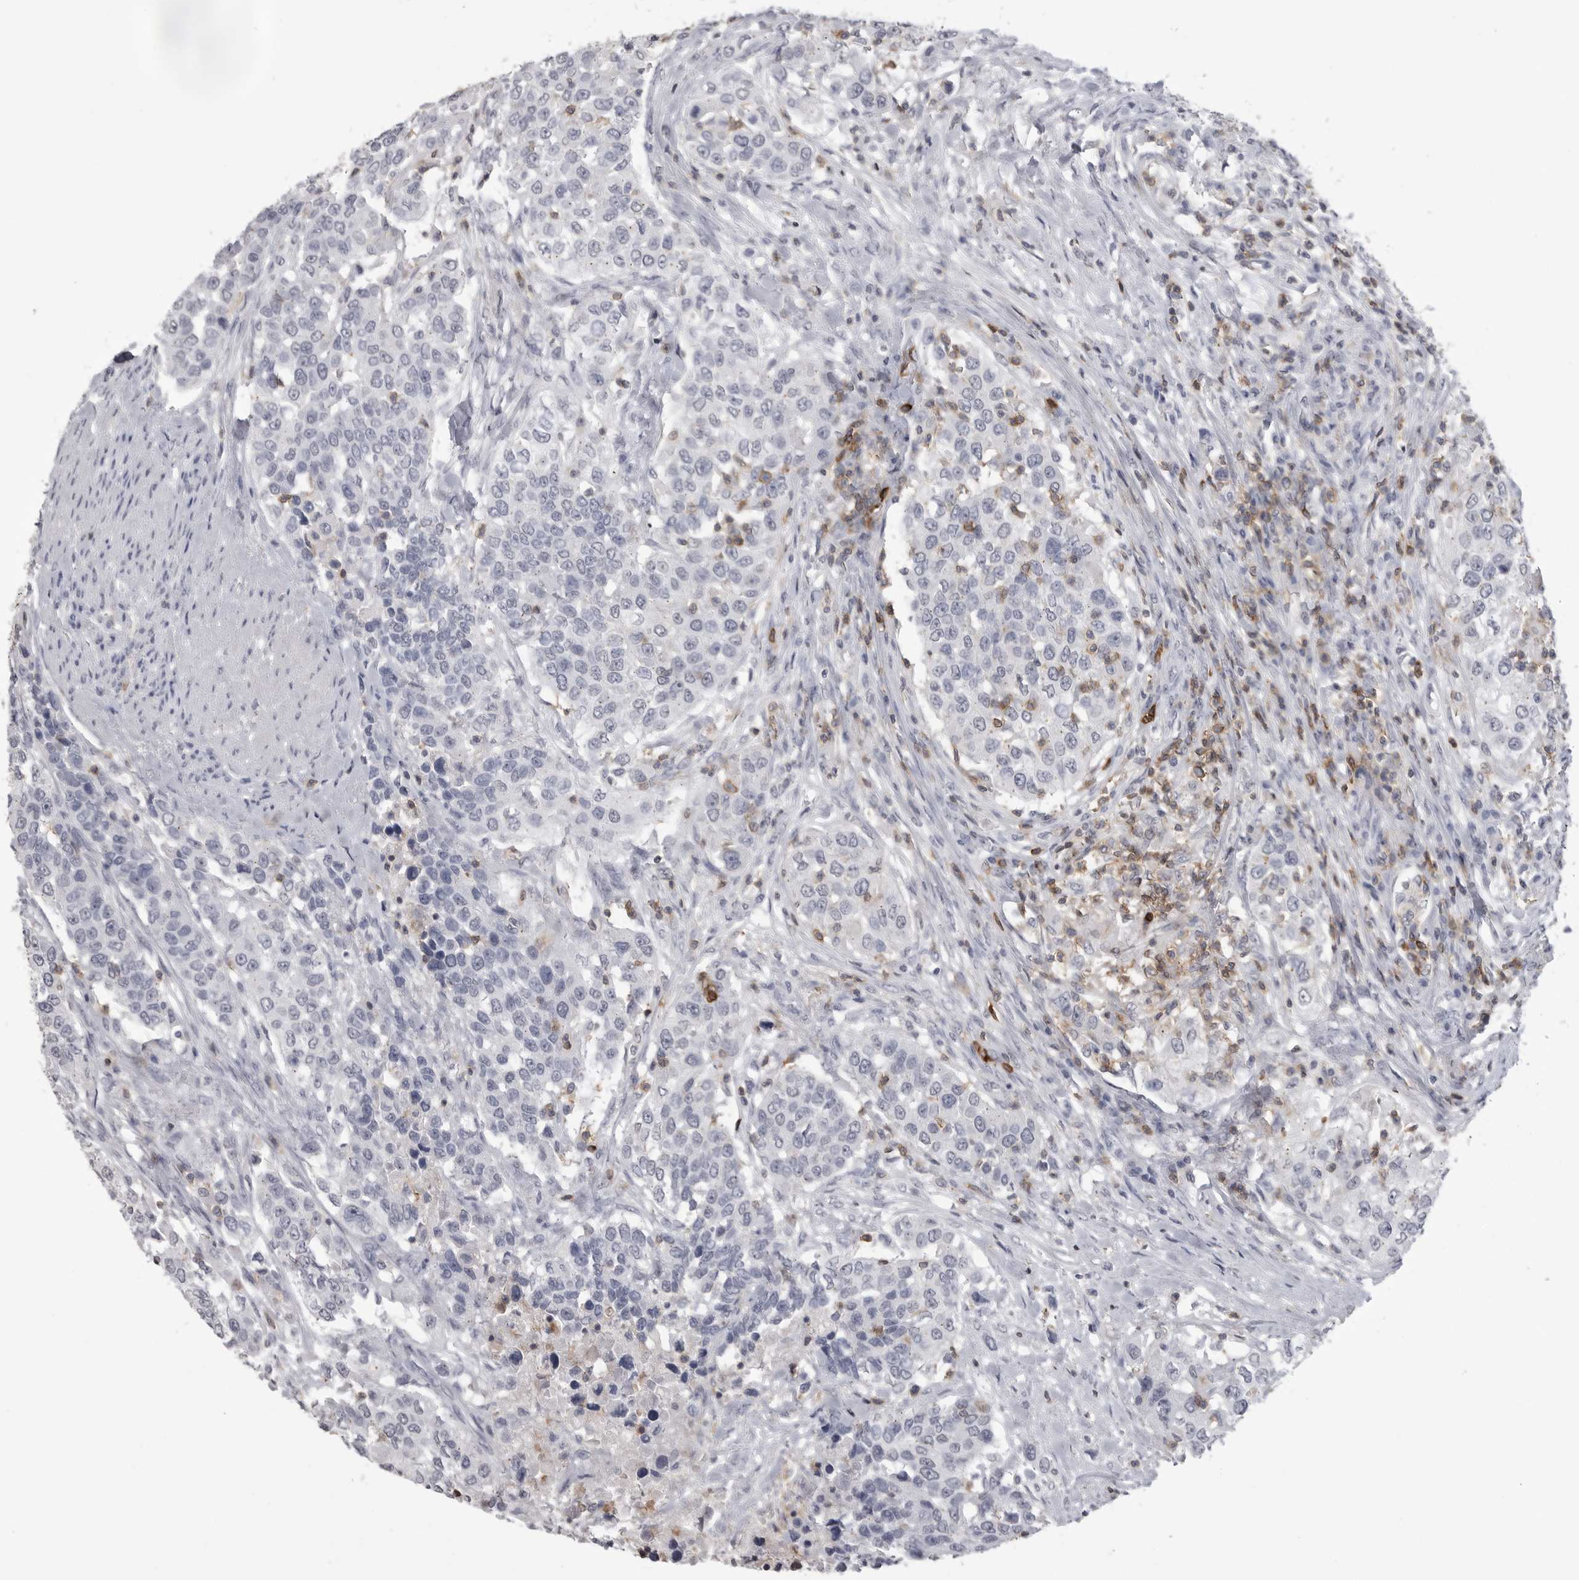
{"staining": {"intensity": "negative", "quantity": "none", "location": "none"}, "tissue": "urothelial cancer", "cell_type": "Tumor cells", "image_type": "cancer", "snomed": [{"axis": "morphology", "description": "Urothelial carcinoma, High grade"}, {"axis": "topography", "description": "Urinary bladder"}], "caption": "Human high-grade urothelial carcinoma stained for a protein using IHC reveals no expression in tumor cells.", "gene": "ITGAL", "patient": {"sex": "female", "age": 80}}